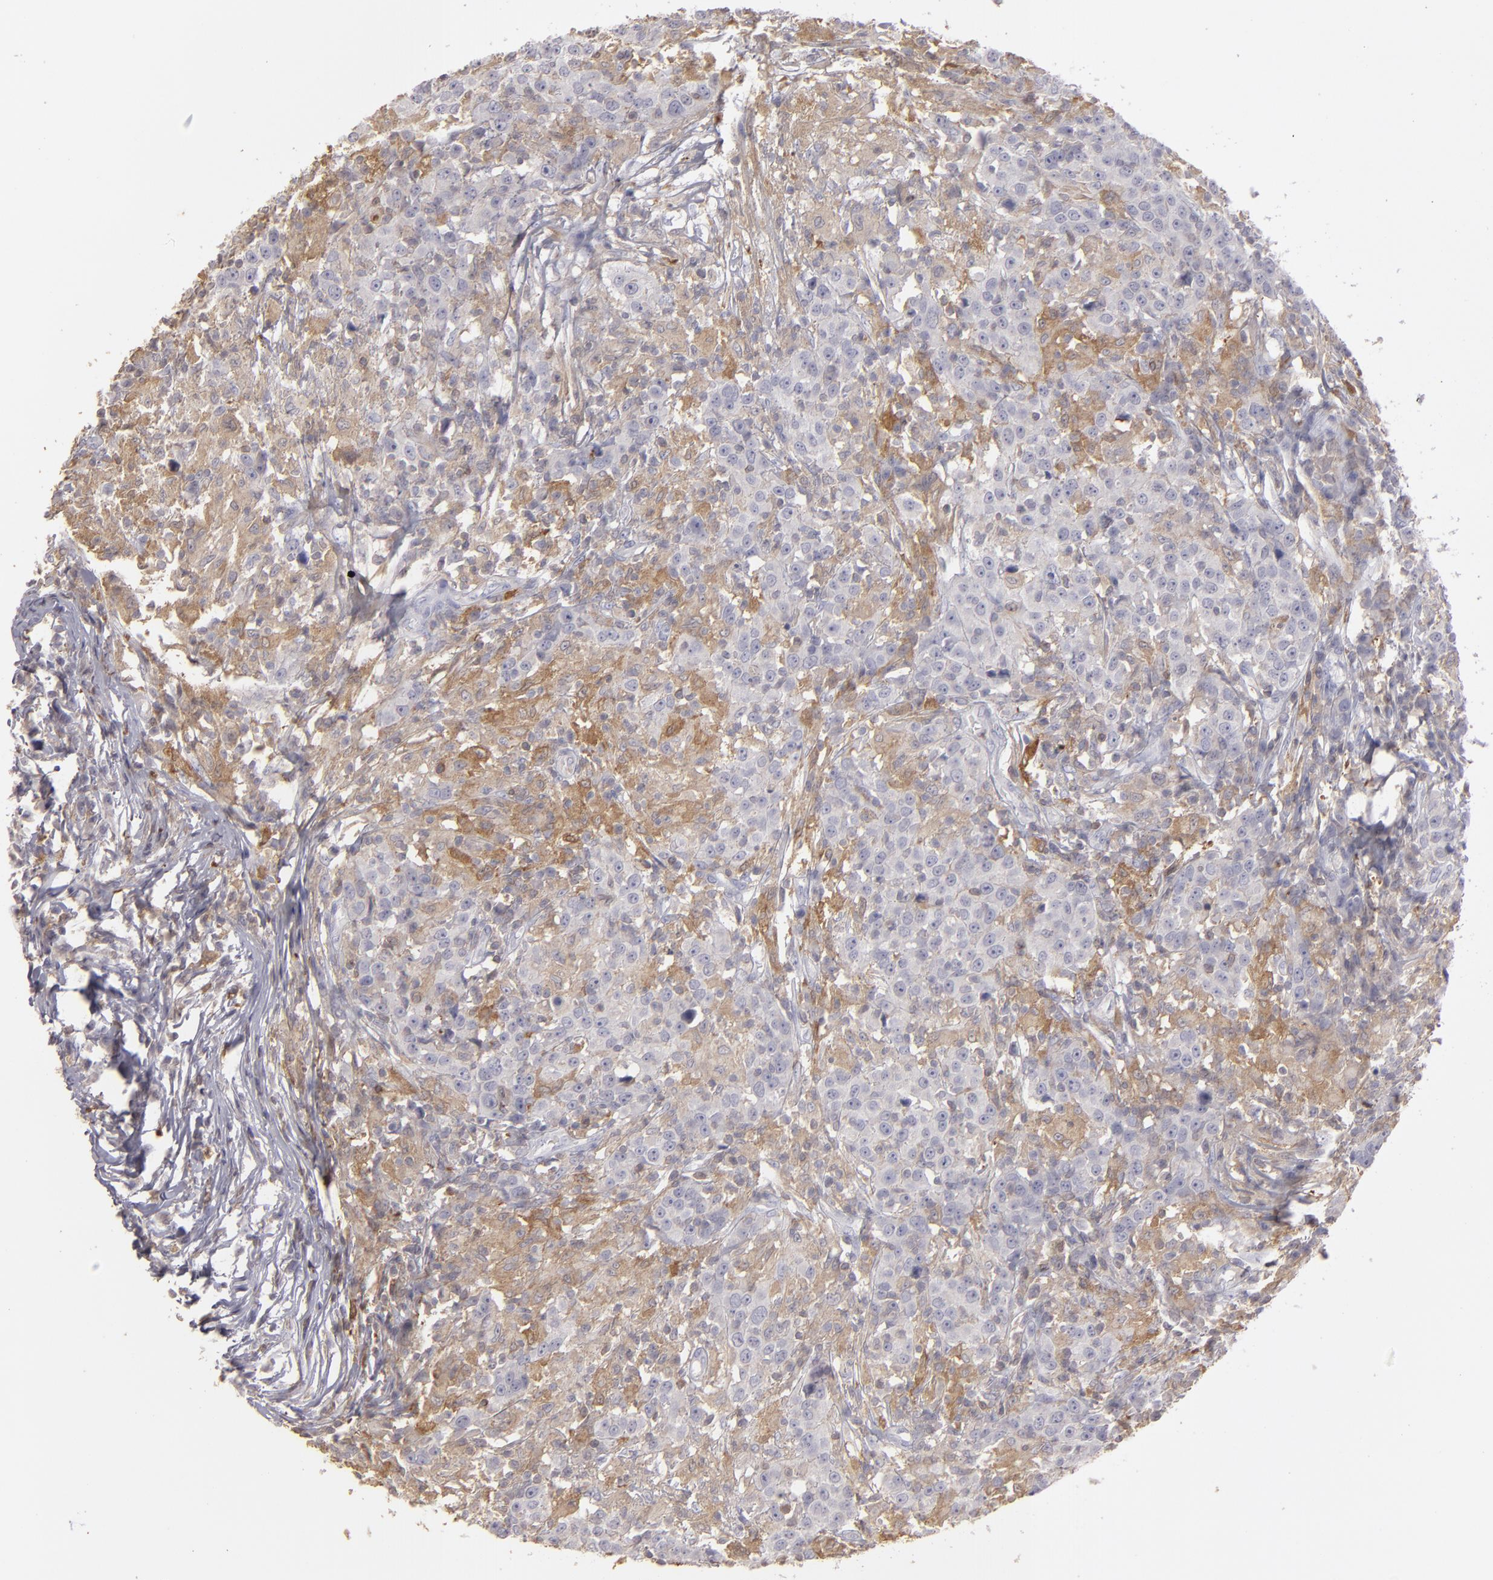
{"staining": {"intensity": "weak", "quantity": "25%-75%", "location": "cytoplasmic/membranous"}, "tissue": "head and neck cancer", "cell_type": "Tumor cells", "image_type": "cancer", "snomed": [{"axis": "morphology", "description": "Adenocarcinoma, NOS"}, {"axis": "topography", "description": "Salivary gland"}, {"axis": "topography", "description": "Head-Neck"}], "caption": "An image of head and neck adenocarcinoma stained for a protein reveals weak cytoplasmic/membranous brown staining in tumor cells.", "gene": "SEMA3G", "patient": {"sex": "female", "age": 65}}